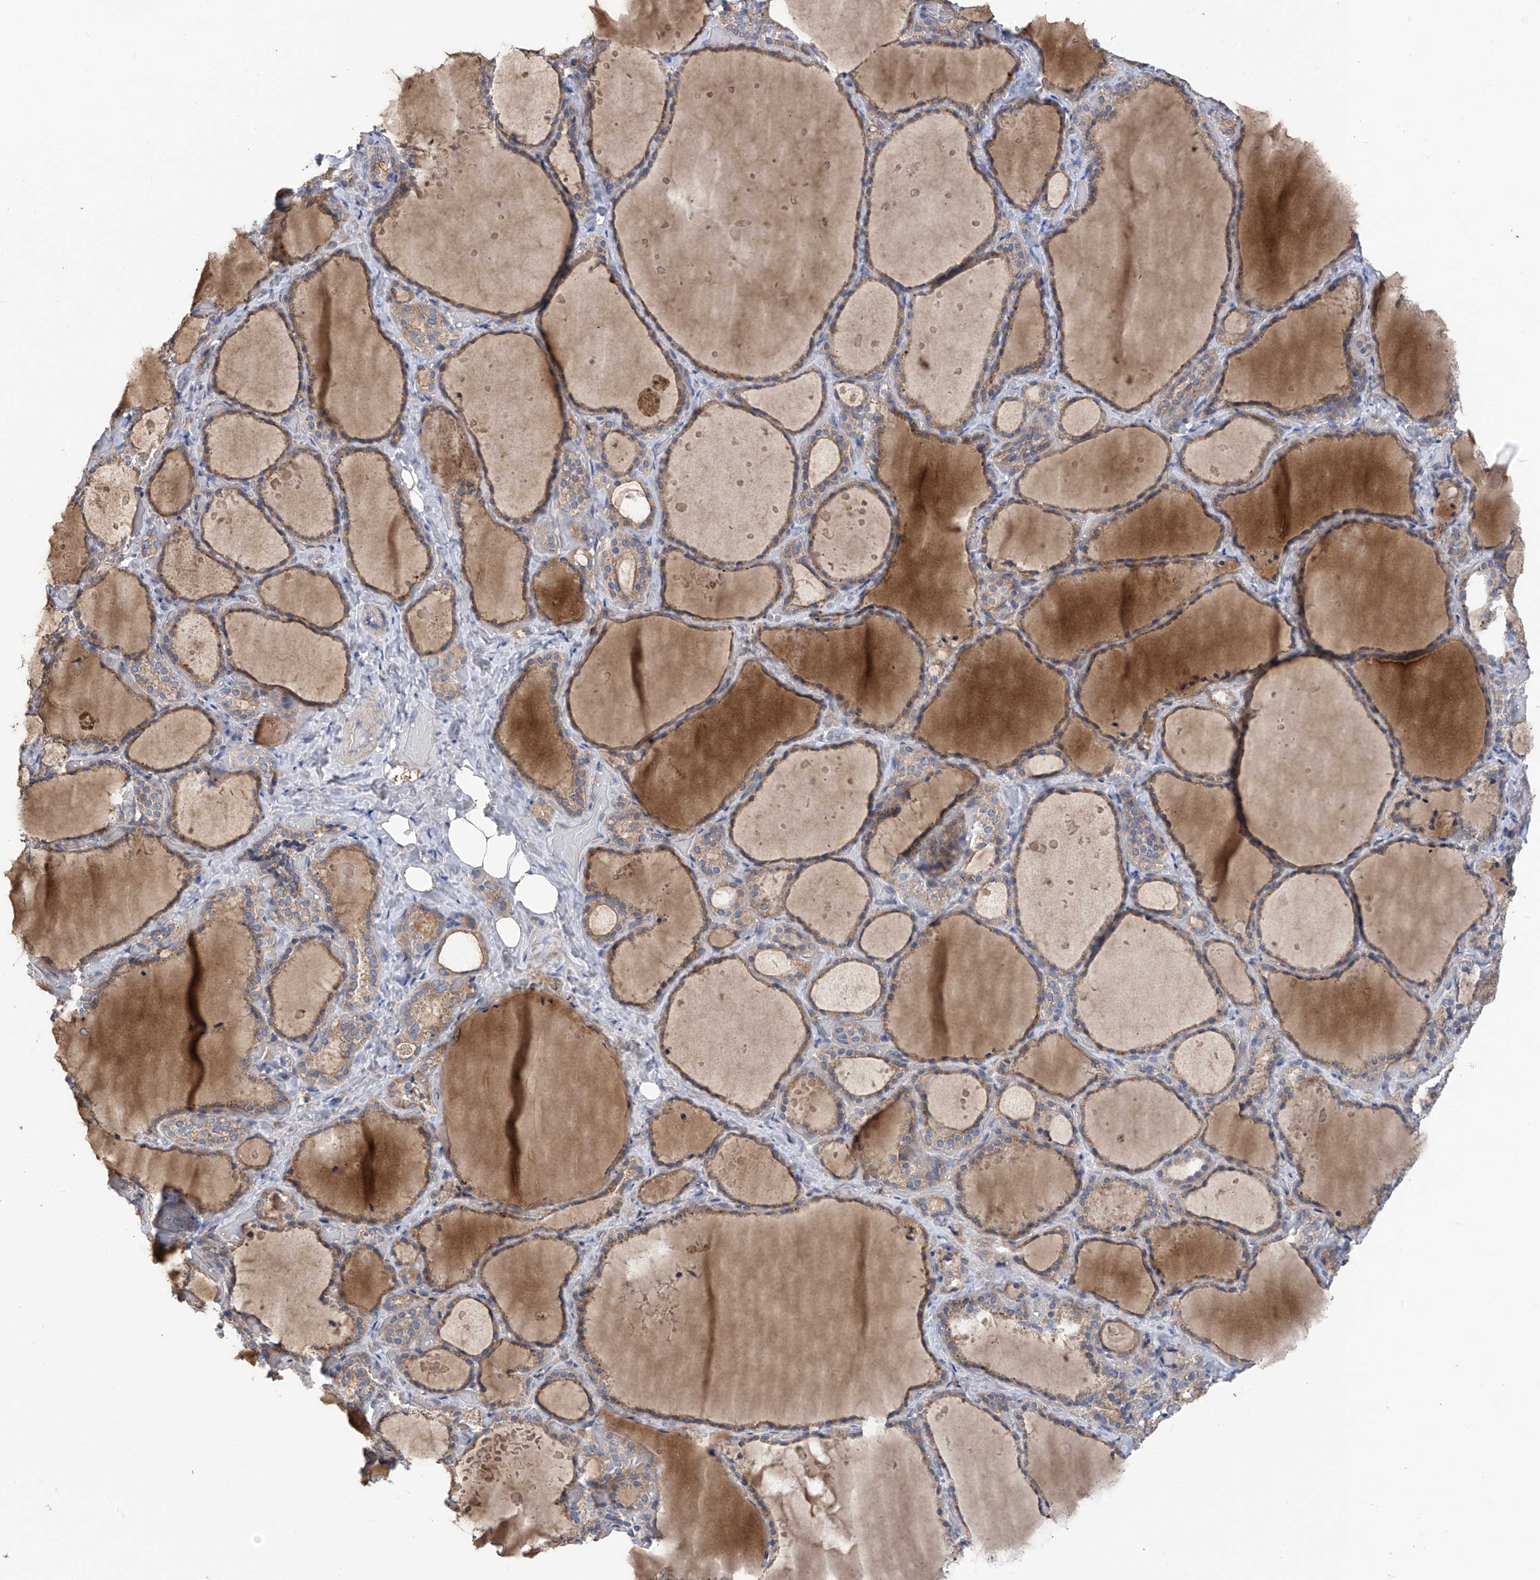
{"staining": {"intensity": "moderate", "quantity": ">75%", "location": "cytoplasmic/membranous"}, "tissue": "thyroid gland", "cell_type": "Glandular cells", "image_type": "normal", "snomed": [{"axis": "morphology", "description": "Normal tissue, NOS"}, {"axis": "topography", "description": "Thyroid gland"}], "caption": "DAB (3,3'-diaminobenzidine) immunohistochemical staining of unremarkable human thyroid gland displays moderate cytoplasmic/membranous protein staining in approximately >75% of glandular cells.", "gene": "P2RX7", "patient": {"sex": "female", "age": 44}}